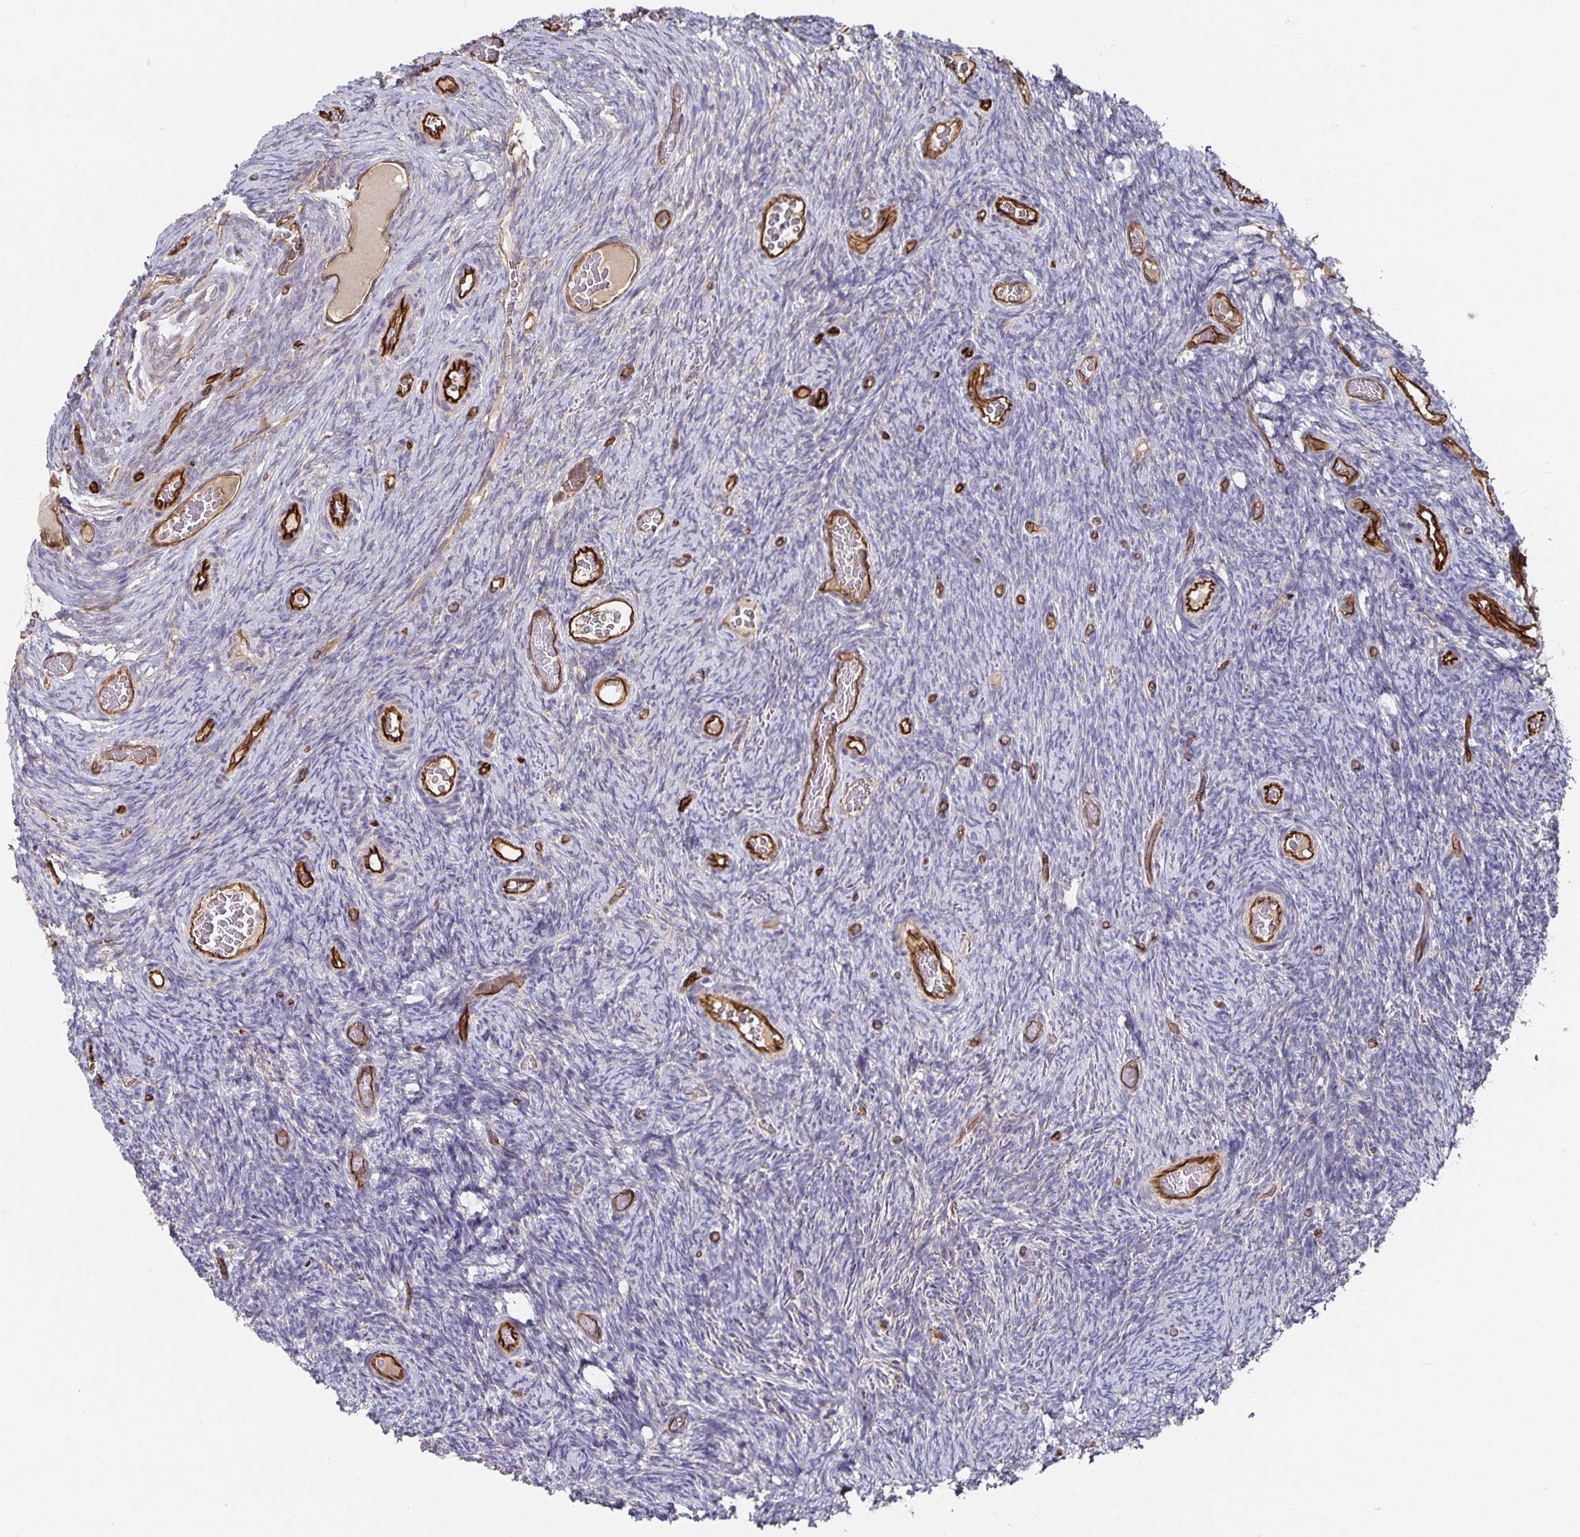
{"staining": {"intensity": "negative", "quantity": "none", "location": "none"}, "tissue": "ovary", "cell_type": "Ovarian stroma cells", "image_type": "normal", "snomed": [{"axis": "morphology", "description": "Normal tissue, NOS"}, {"axis": "topography", "description": "Ovary"}], "caption": "This is an immunohistochemistry image of normal ovary. There is no positivity in ovarian stroma cells.", "gene": "PODXL", "patient": {"sex": "female", "age": 34}}